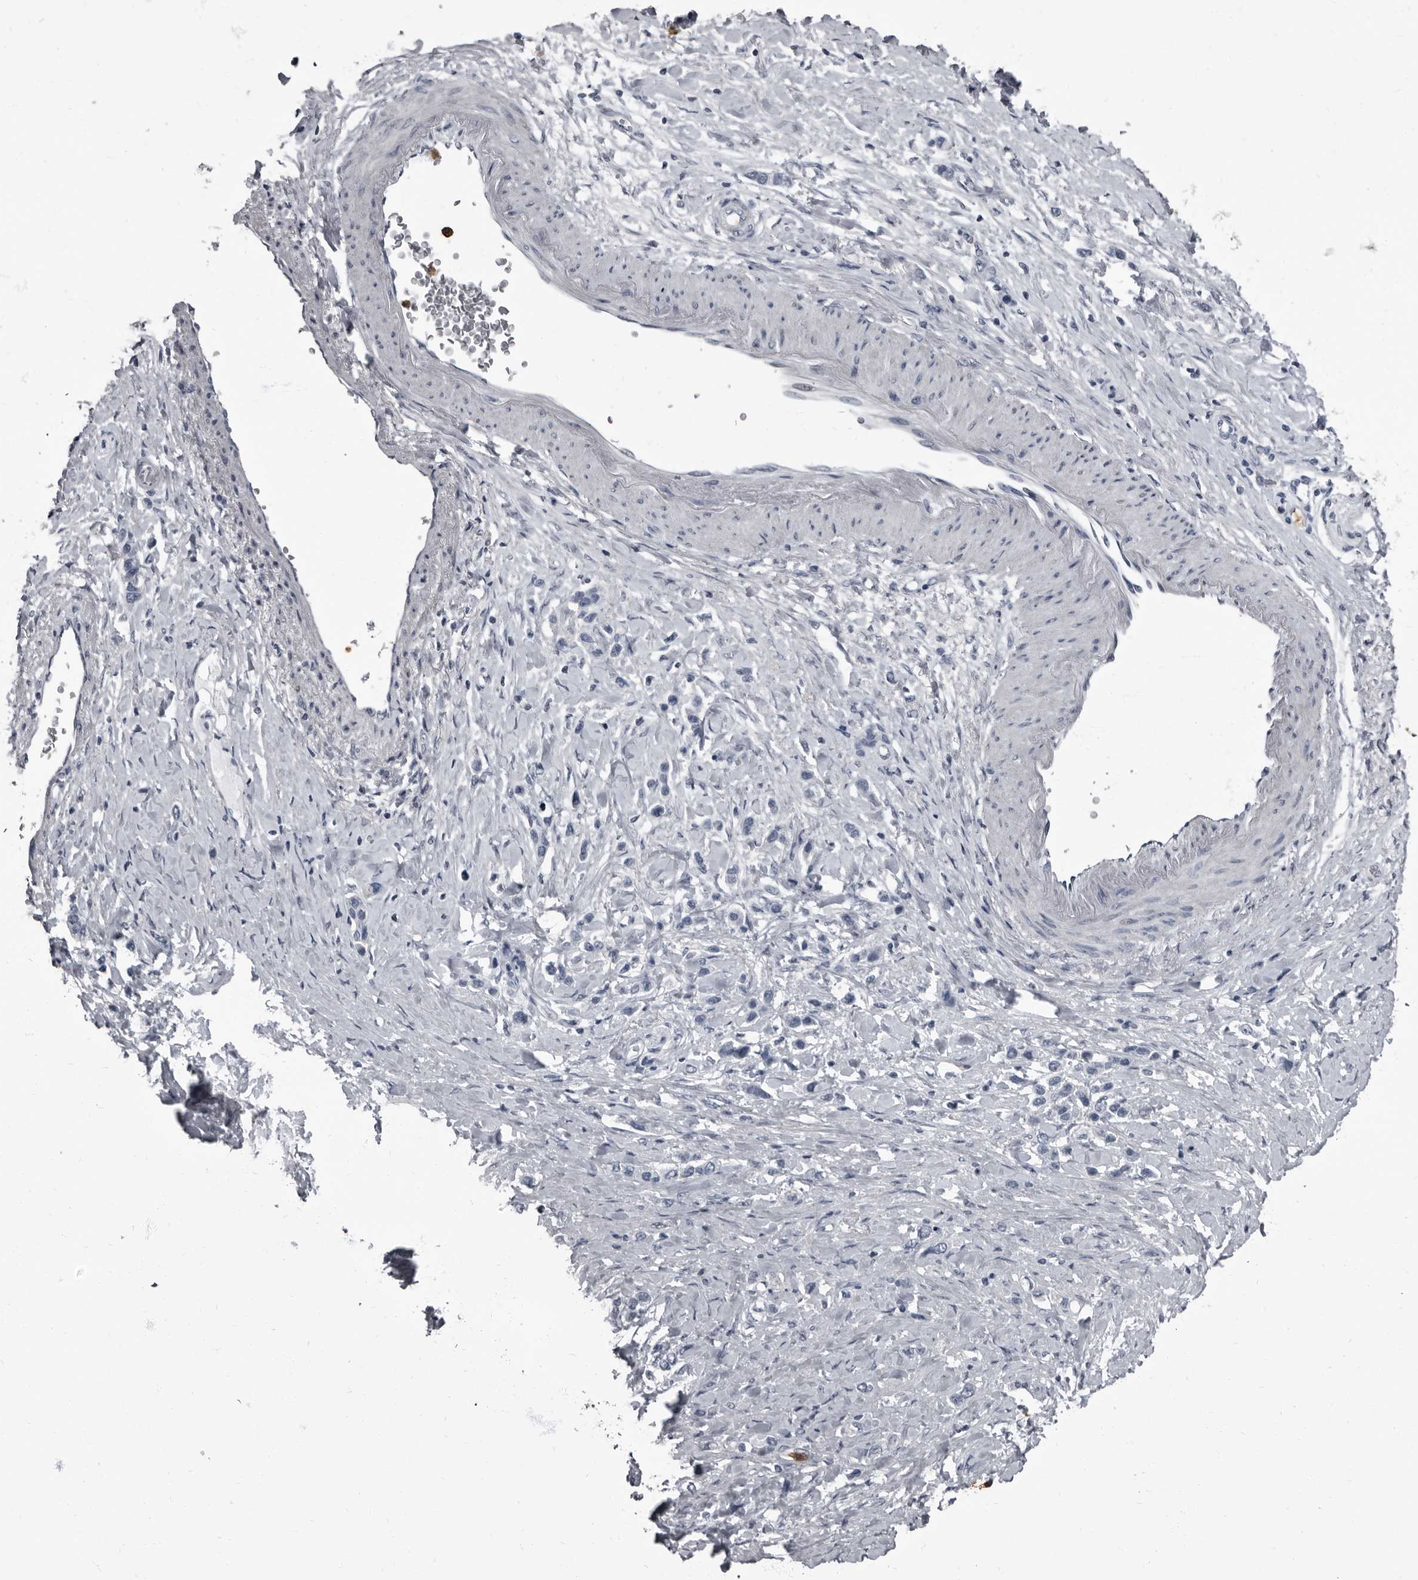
{"staining": {"intensity": "negative", "quantity": "none", "location": "none"}, "tissue": "stomach cancer", "cell_type": "Tumor cells", "image_type": "cancer", "snomed": [{"axis": "morphology", "description": "Adenocarcinoma, NOS"}, {"axis": "topography", "description": "Stomach"}], "caption": "A histopathology image of human stomach cancer is negative for staining in tumor cells. The staining is performed using DAB brown chromogen with nuclei counter-stained in using hematoxylin.", "gene": "TPD52L1", "patient": {"sex": "female", "age": 65}}